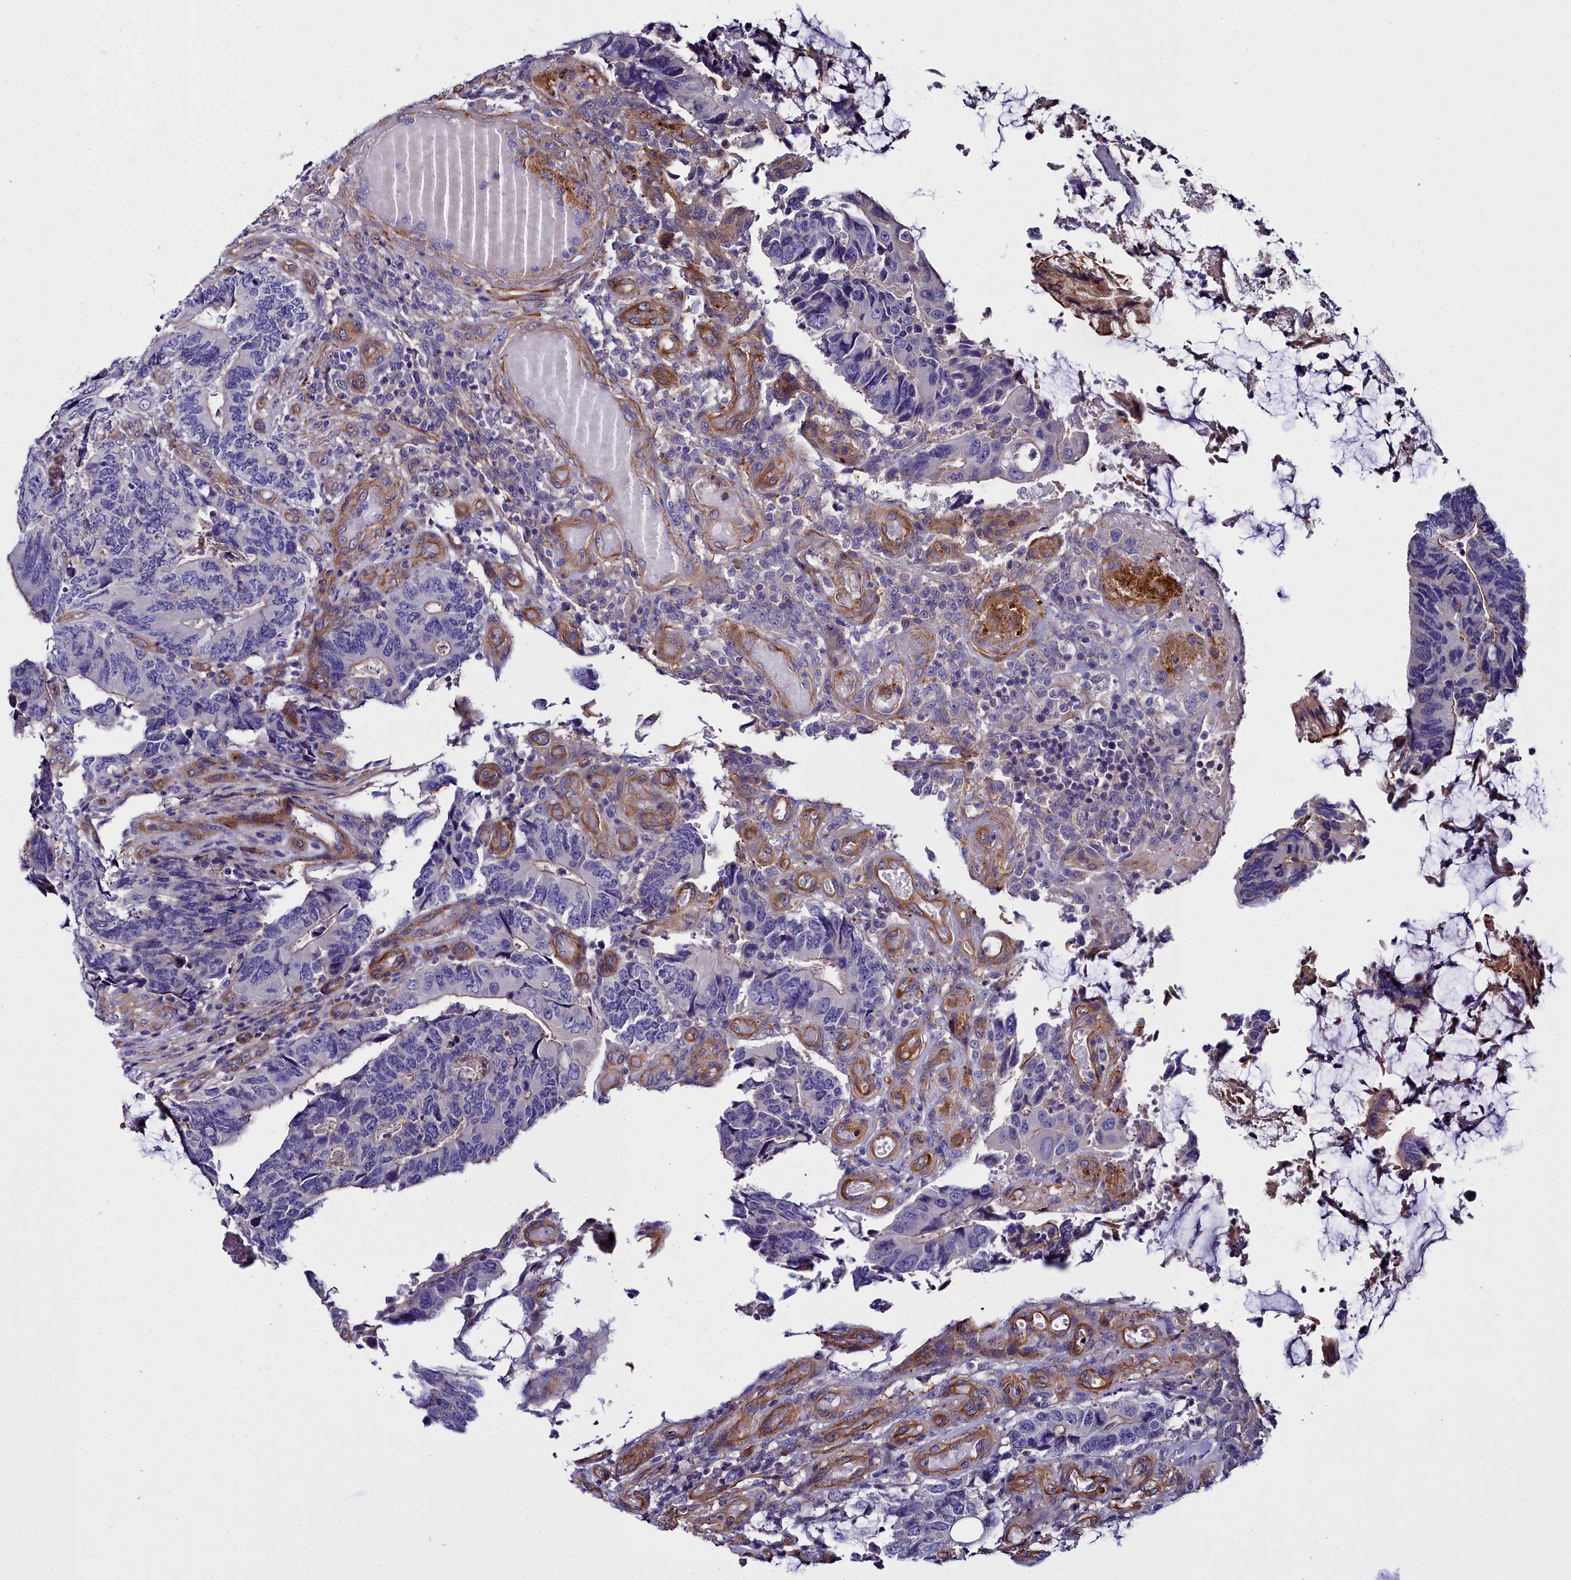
{"staining": {"intensity": "negative", "quantity": "none", "location": "none"}, "tissue": "colorectal cancer", "cell_type": "Tumor cells", "image_type": "cancer", "snomed": [{"axis": "morphology", "description": "Adenocarcinoma, NOS"}, {"axis": "topography", "description": "Colon"}], "caption": "The image shows no significant positivity in tumor cells of colorectal cancer.", "gene": "FADS3", "patient": {"sex": "male", "age": 87}}